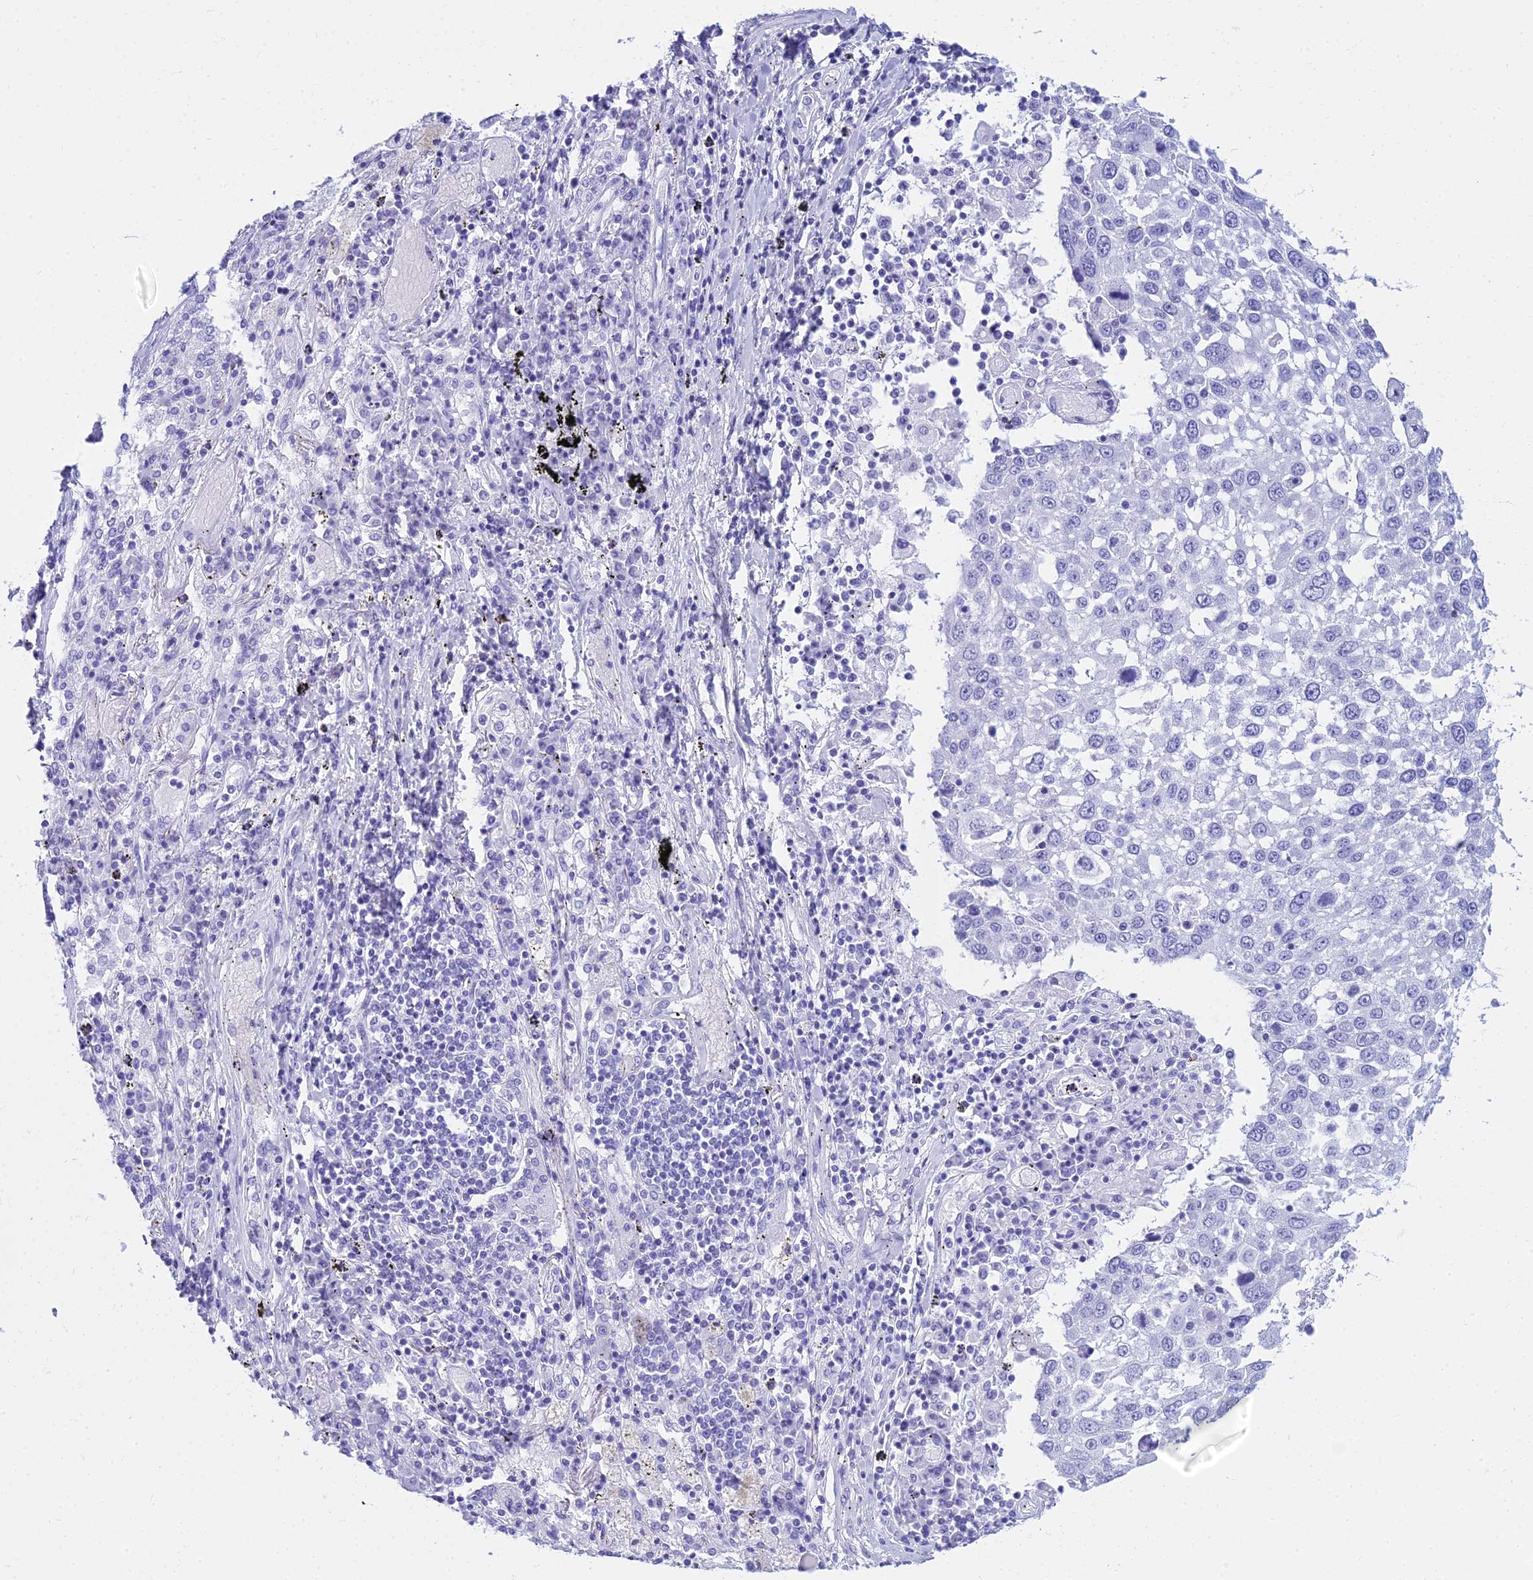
{"staining": {"intensity": "negative", "quantity": "none", "location": "none"}, "tissue": "lung cancer", "cell_type": "Tumor cells", "image_type": "cancer", "snomed": [{"axis": "morphology", "description": "Squamous cell carcinoma, NOS"}, {"axis": "topography", "description": "Lung"}], "caption": "This photomicrograph is of lung cancer stained with immunohistochemistry (IHC) to label a protein in brown with the nuclei are counter-stained blue. There is no expression in tumor cells.", "gene": "ZNF442", "patient": {"sex": "male", "age": 65}}